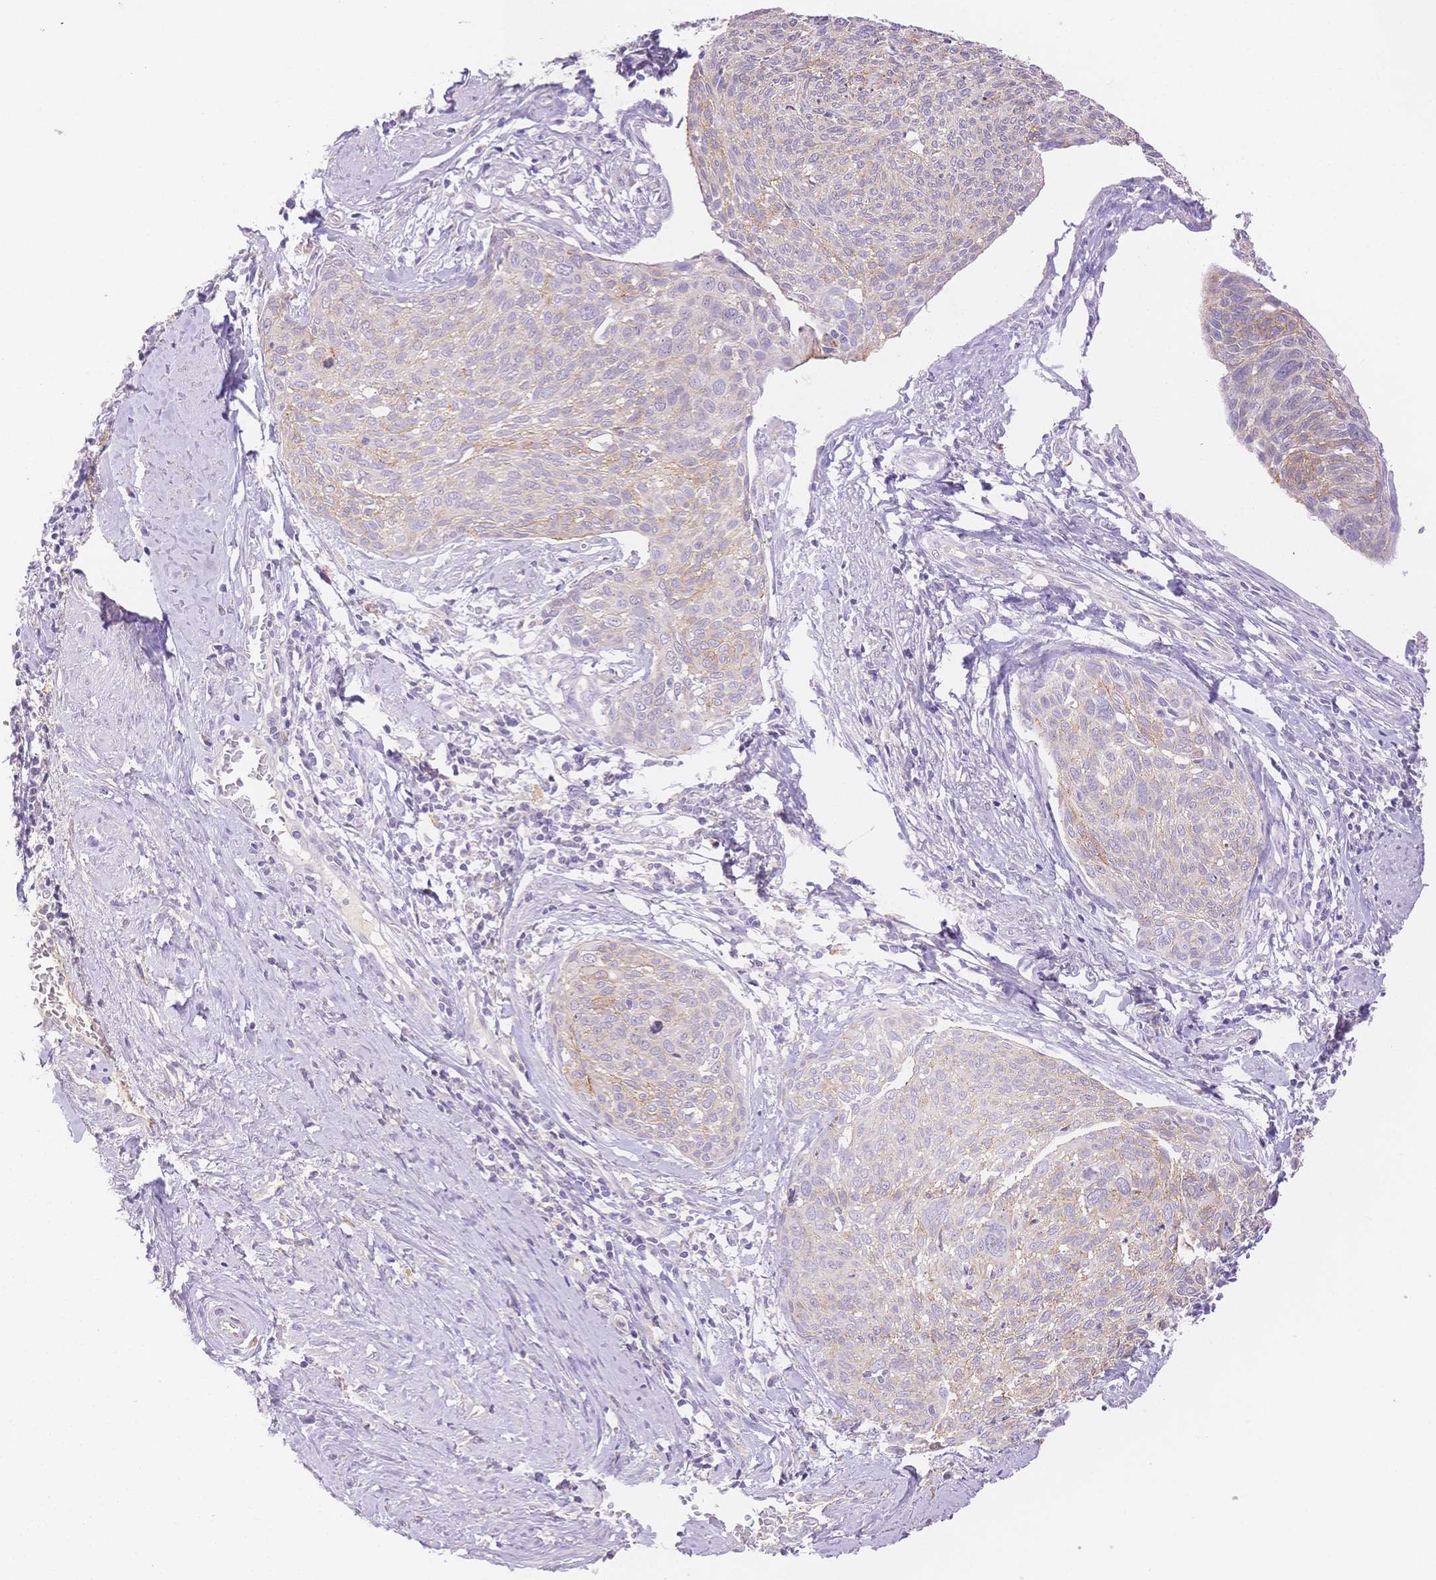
{"staining": {"intensity": "weak", "quantity": "<25%", "location": "cytoplasmic/membranous"}, "tissue": "cervical cancer", "cell_type": "Tumor cells", "image_type": "cancer", "snomed": [{"axis": "morphology", "description": "Squamous cell carcinoma, NOS"}, {"axis": "topography", "description": "Cervix"}], "caption": "There is no significant expression in tumor cells of cervical cancer (squamous cell carcinoma).", "gene": "WDR54", "patient": {"sex": "female", "age": 49}}